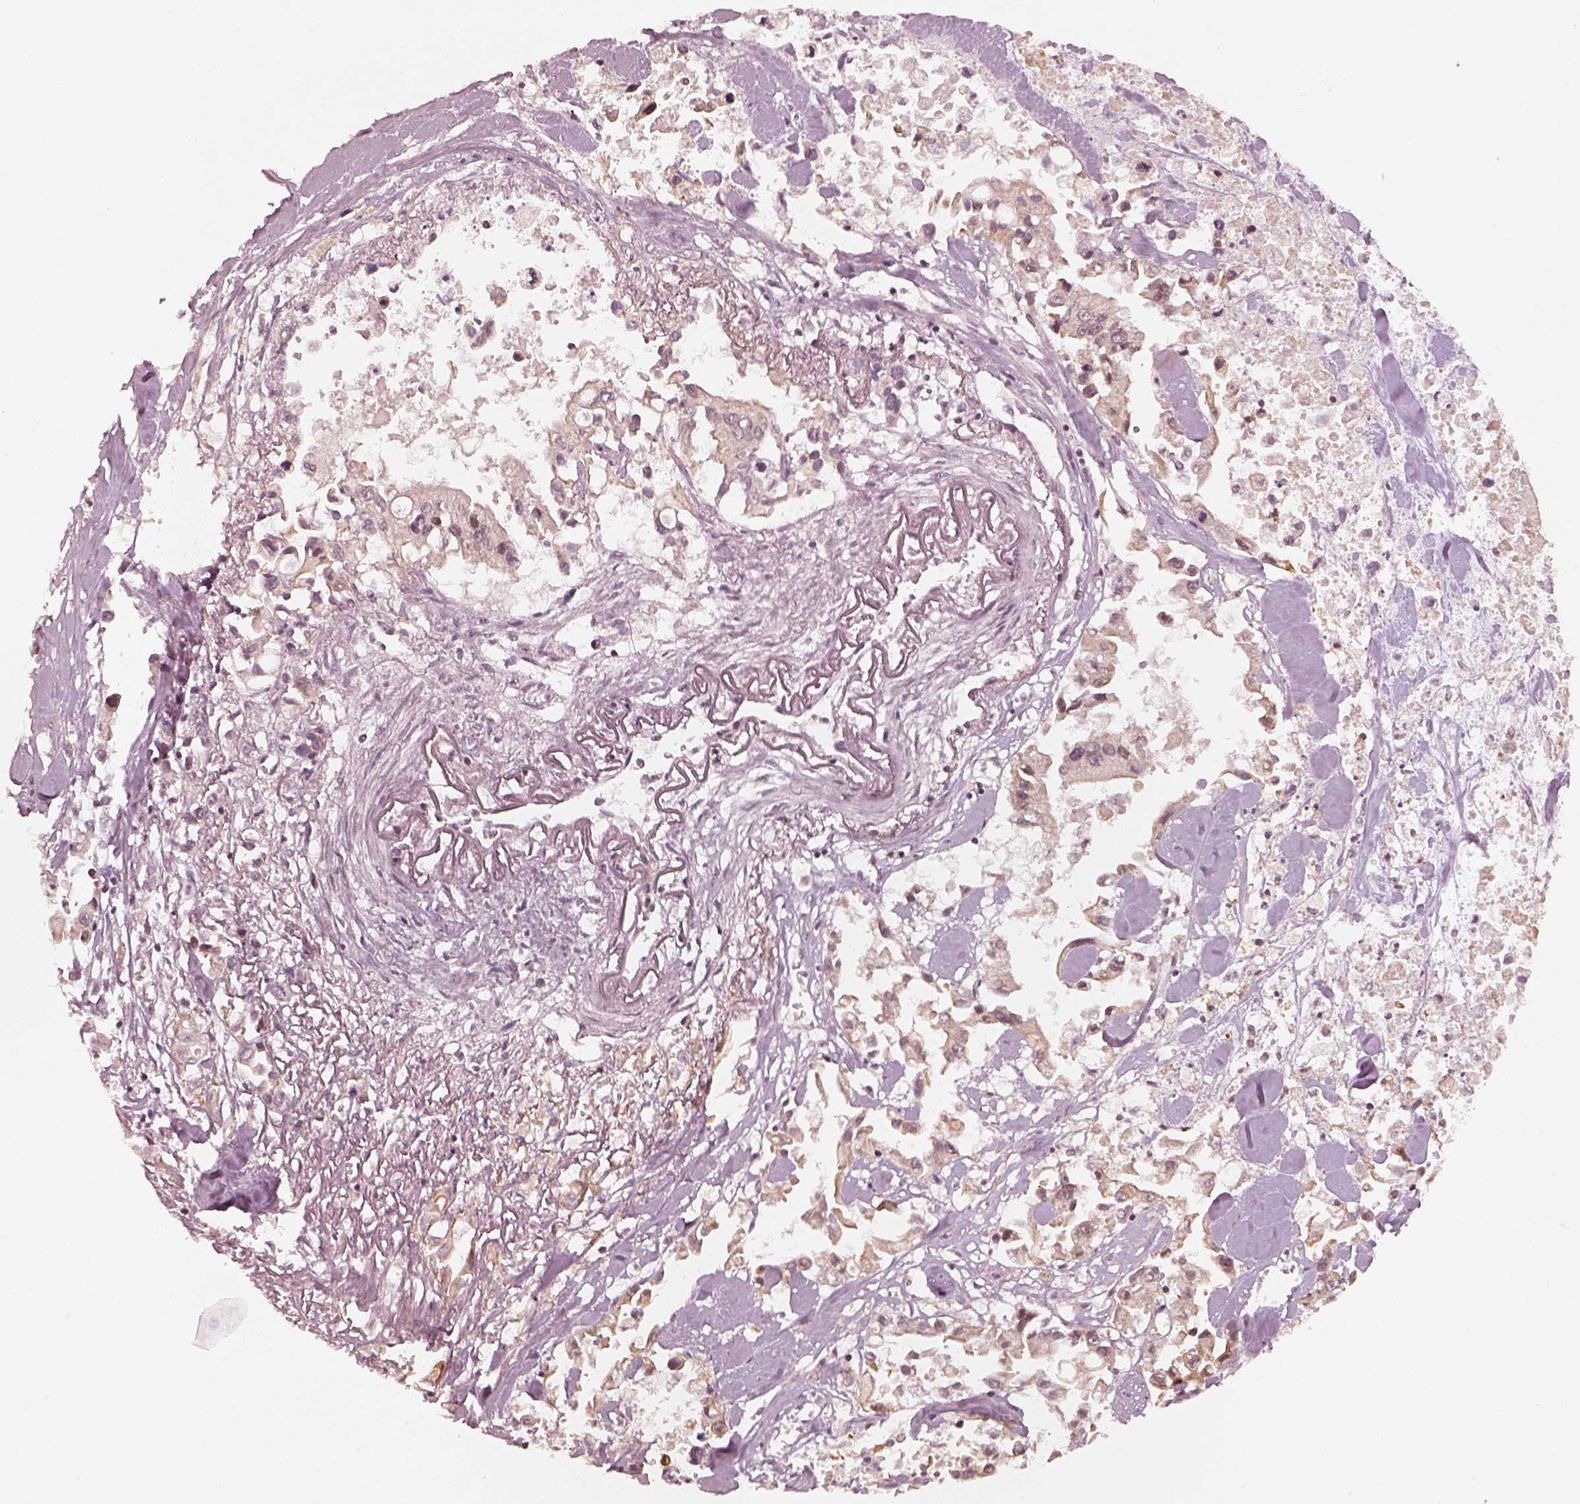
{"staining": {"intensity": "negative", "quantity": "none", "location": "none"}, "tissue": "pancreatic cancer", "cell_type": "Tumor cells", "image_type": "cancer", "snomed": [{"axis": "morphology", "description": "Adenocarcinoma, NOS"}, {"axis": "topography", "description": "Pancreas"}], "caption": "Immunohistochemistry of human adenocarcinoma (pancreatic) reveals no positivity in tumor cells. The staining was performed using DAB (3,3'-diaminobenzidine) to visualize the protein expression in brown, while the nuclei were stained in blue with hematoxylin (Magnification: 20x).", "gene": "GMEB2", "patient": {"sex": "female", "age": 83}}